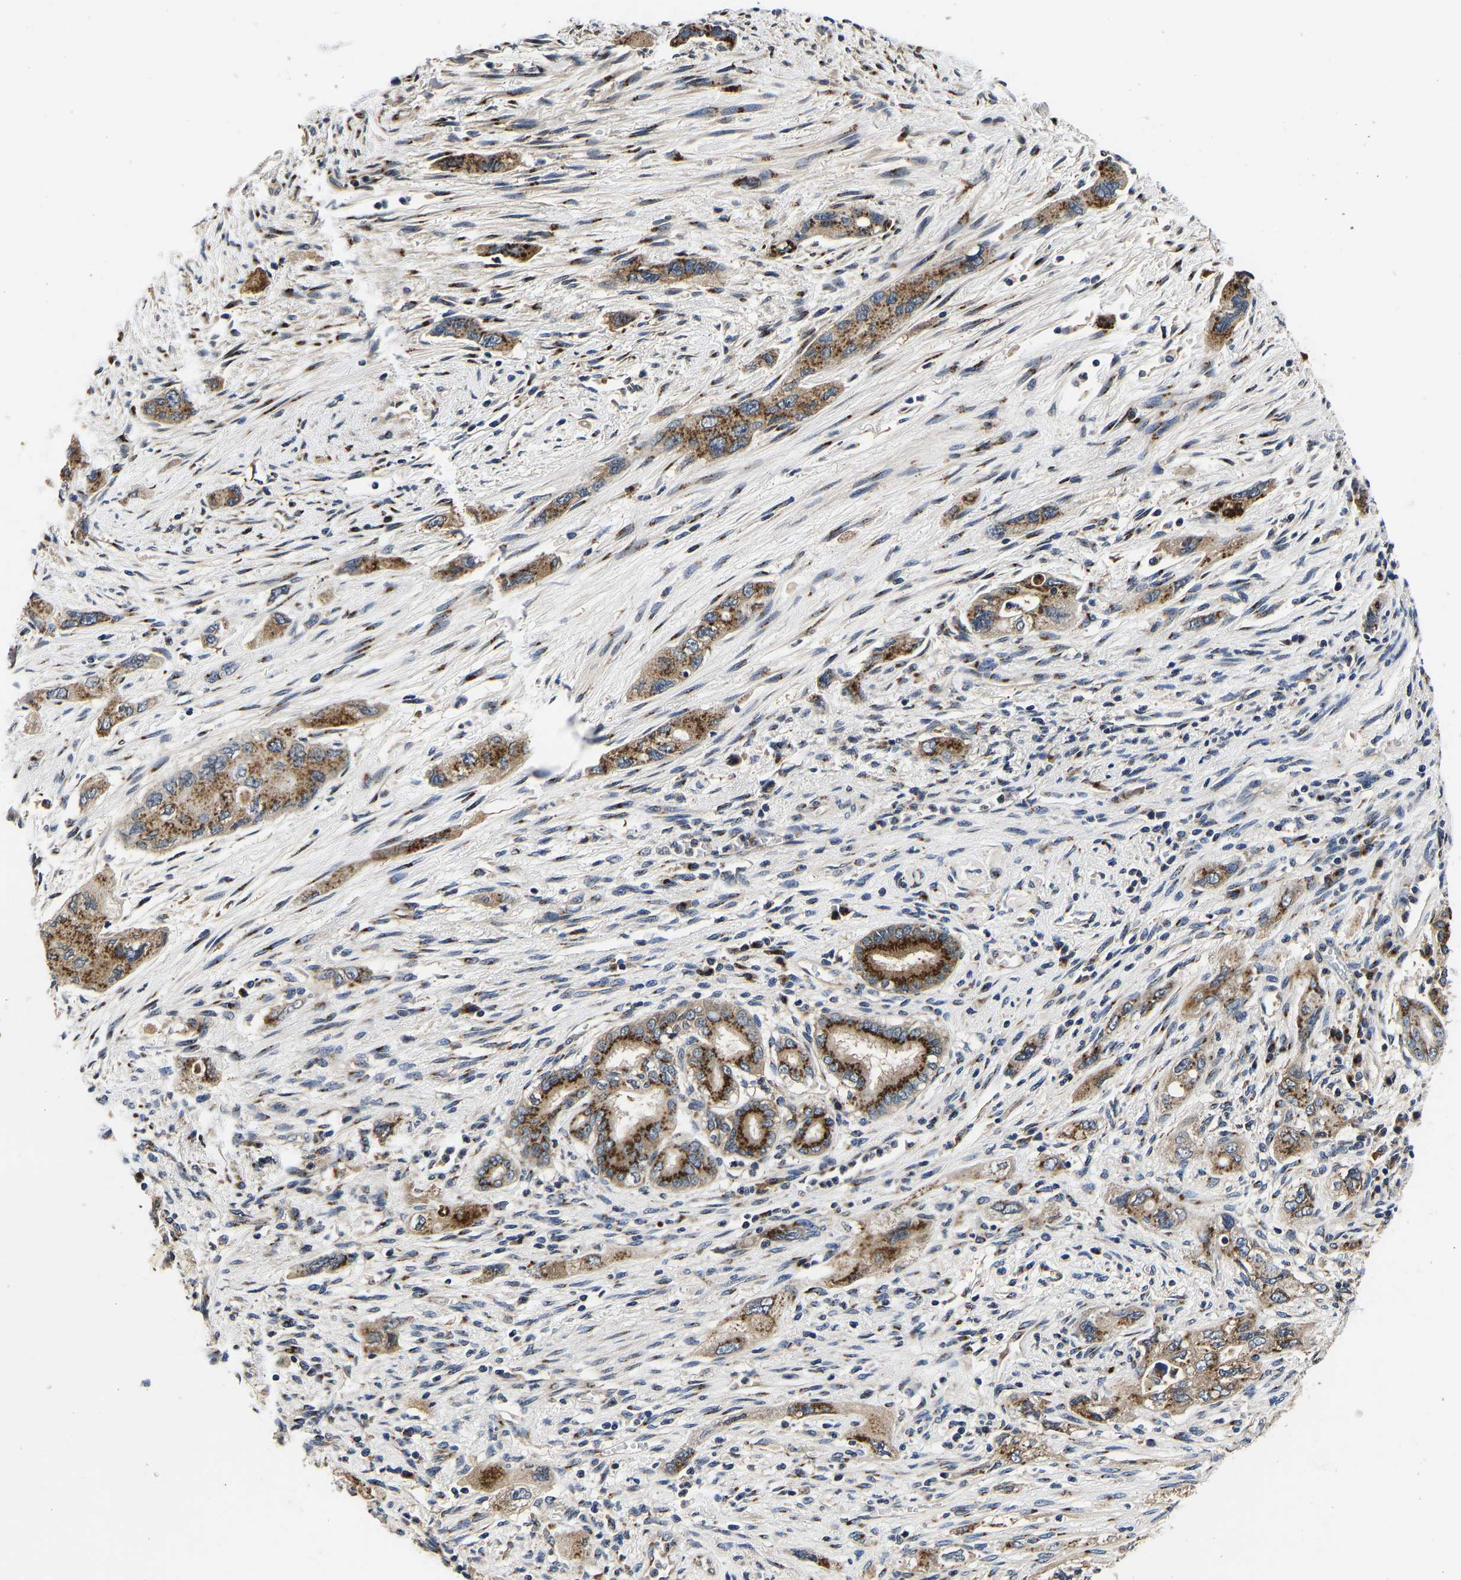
{"staining": {"intensity": "strong", "quantity": ">75%", "location": "cytoplasmic/membranous"}, "tissue": "pancreatic cancer", "cell_type": "Tumor cells", "image_type": "cancer", "snomed": [{"axis": "morphology", "description": "Adenocarcinoma, NOS"}, {"axis": "topography", "description": "Pancreas"}], "caption": "Tumor cells reveal strong cytoplasmic/membranous expression in about >75% of cells in pancreatic cancer.", "gene": "RABAC1", "patient": {"sex": "female", "age": 73}}